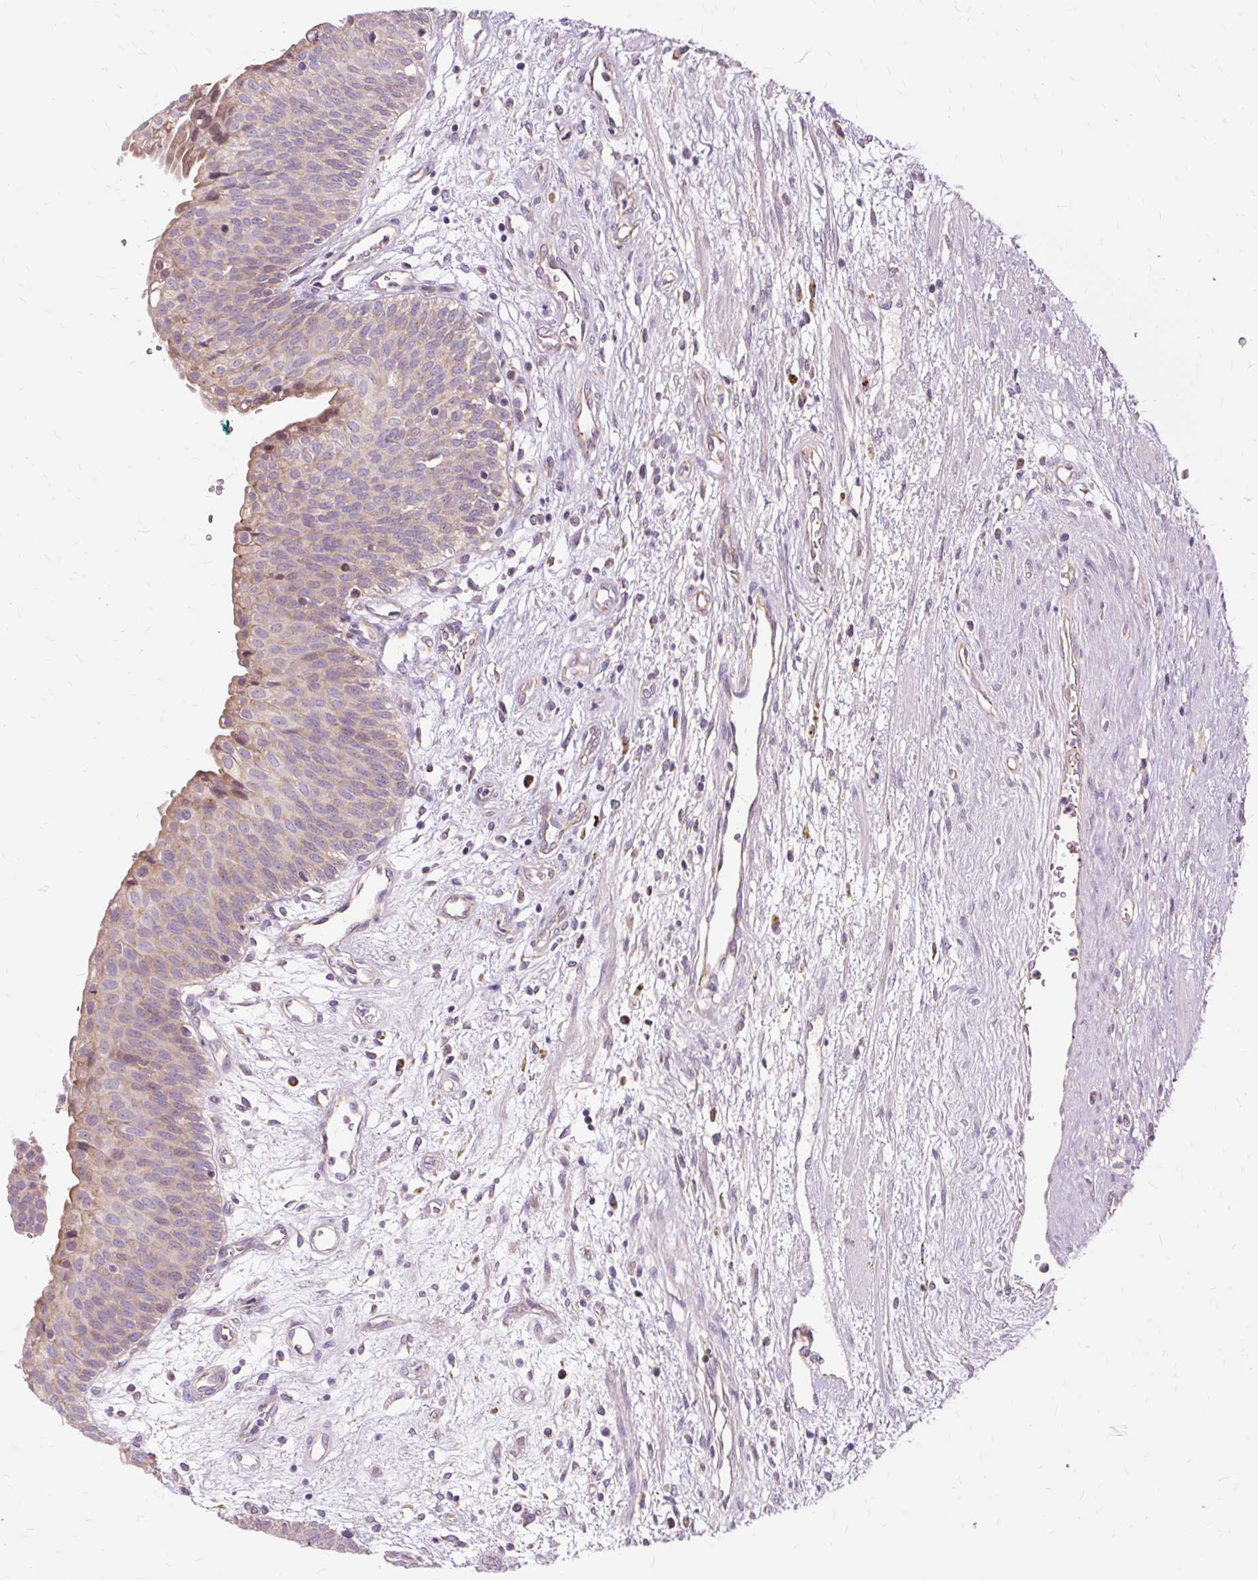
{"staining": {"intensity": "moderate", "quantity": "<25%", "location": "cytoplasmic/membranous"}, "tissue": "urinary bladder", "cell_type": "Urothelial cells", "image_type": "normal", "snomed": [{"axis": "morphology", "description": "Normal tissue, NOS"}, {"axis": "topography", "description": "Urinary bladder"}], "caption": "Protein analysis of normal urinary bladder displays moderate cytoplasmic/membranous staining in approximately <25% of urothelial cells. (DAB (3,3'-diaminobenzidine) = brown stain, brightfield microscopy at high magnification).", "gene": "PDZD2", "patient": {"sex": "male", "age": 55}}